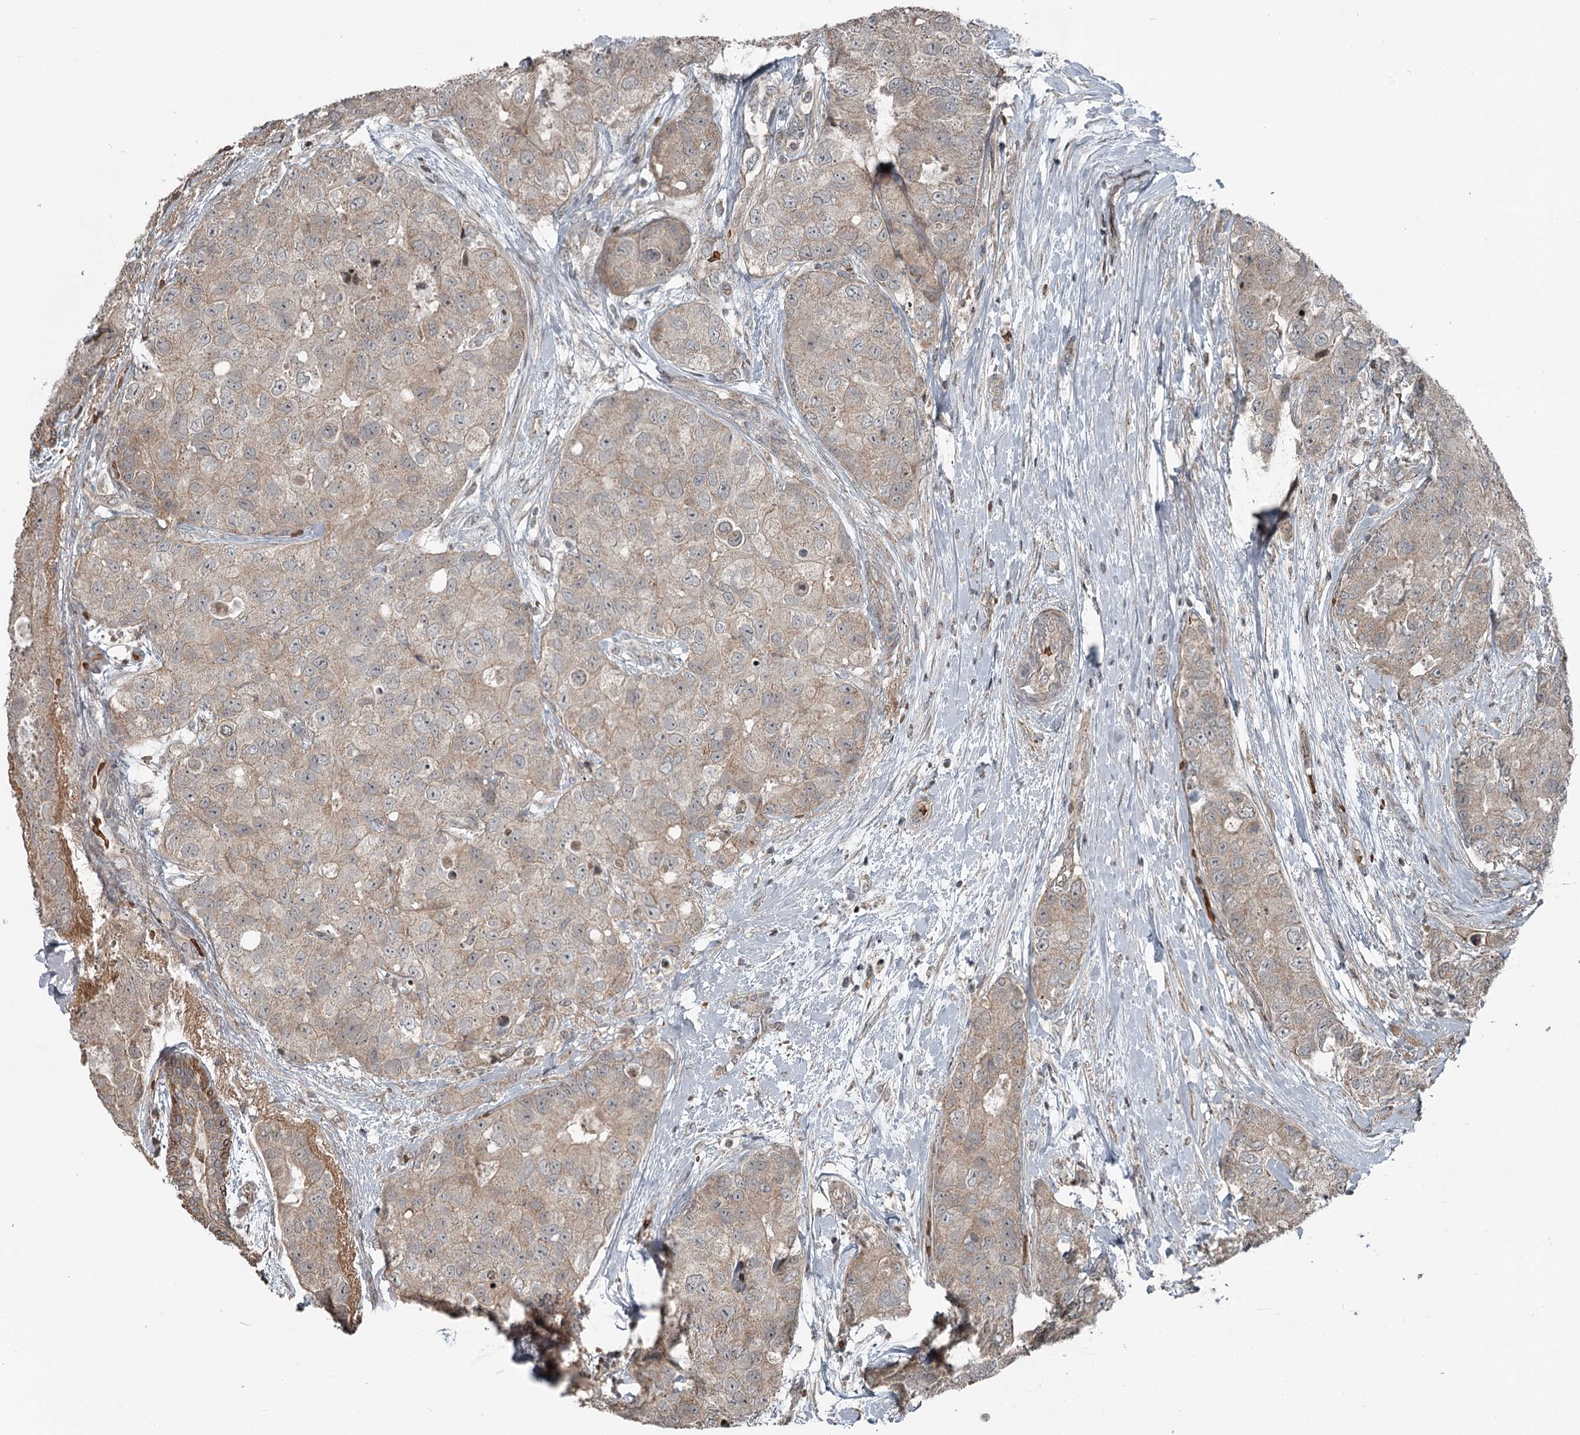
{"staining": {"intensity": "weak", "quantity": "25%-75%", "location": "cytoplasmic/membranous"}, "tissue": "breast cancer", "cell_type": "Tumor cells", "image_type": "cancer", "snomed": [{"axis": "morphology", "description": "Duct carcinoma"}, {"axis": "topography", "description": "Breast"}], "caption": "A histopathology image of breast intraductal carcinoma stained for a protein reveals weak cytoplasmic/membranous brown staining in tumor cells.", "gene": "RASSF8", "patient": {"sex": "female", "age": 62}}